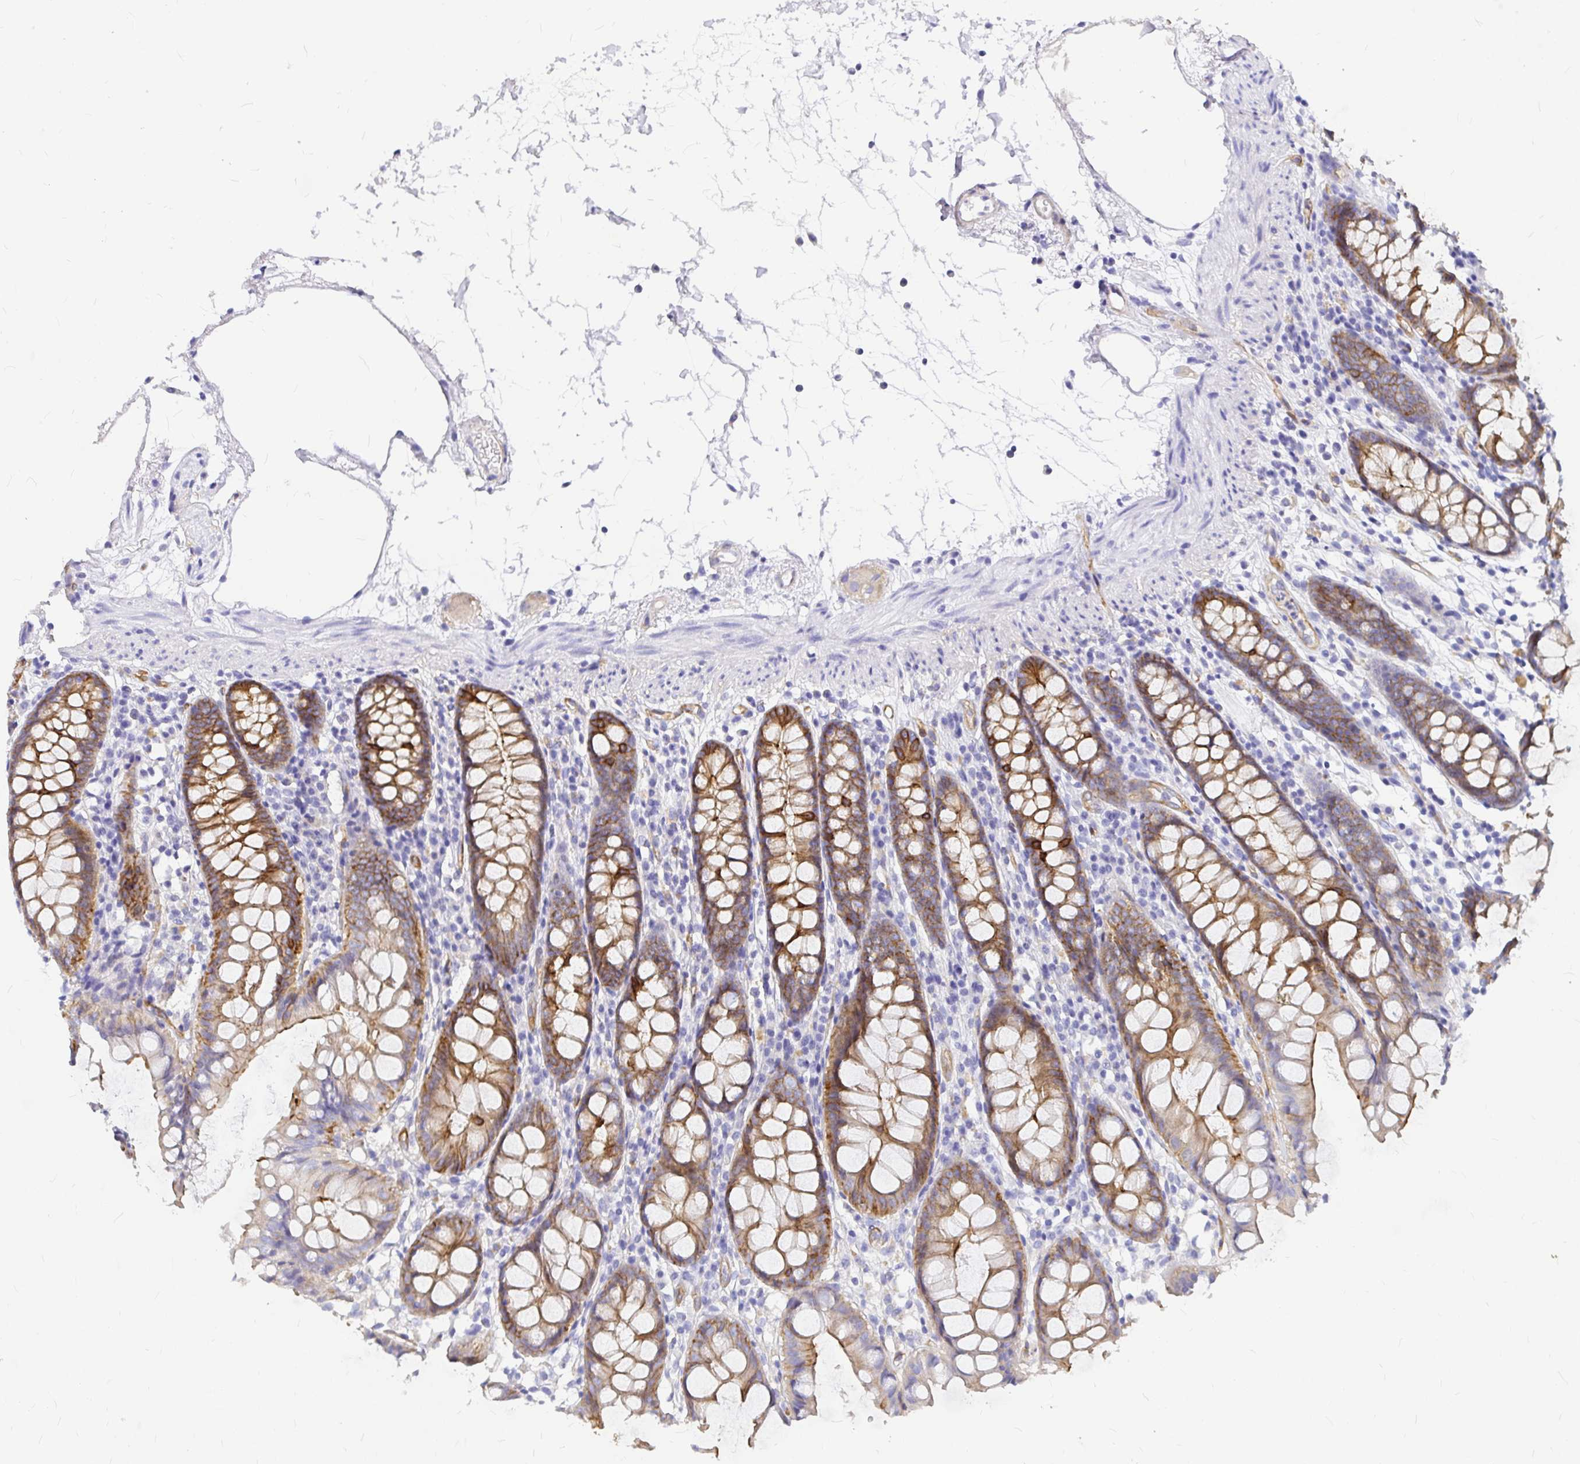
{"staining": {"intensity": "negative", "quantity": "none", "location": "none"}, "tissue": "colon", "cell_type": "Endothelial cells", "image_type": "normal", "snomed": [{"axis": "morphology", "description": "Normal tissue, NOS"}, {"axis": "topography", "description": "Colon"}], "caption": "A micrograph of colon stained for a protein reveals no brown staining in endothelial cells.", "gene": "MYO1B", "patient": {"sex": "female", "age": 84}}